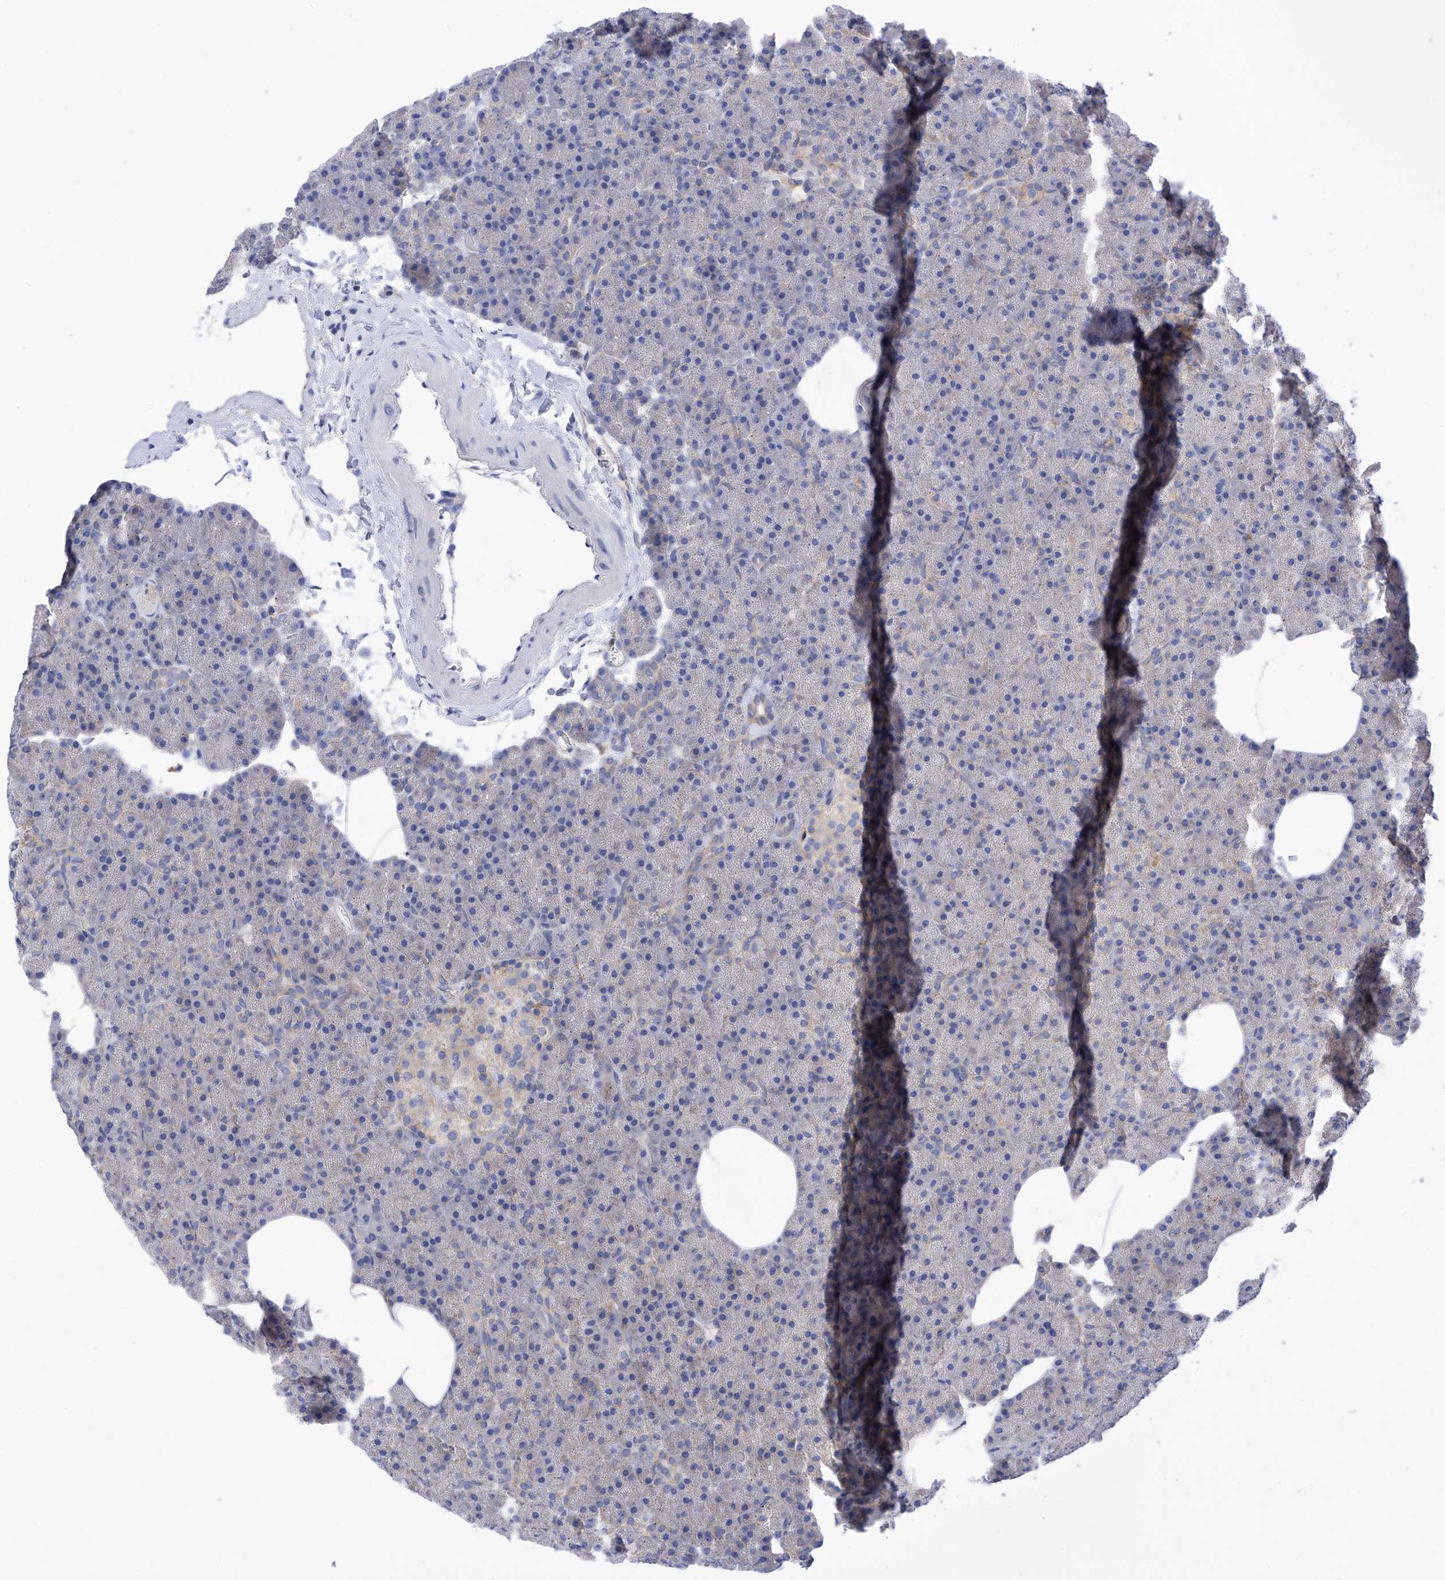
{"staining": {"intensity": "weak", "quantity": "25%-75%", "location": "cytoplasmic/membranous"}, "tissue": "pancreas", "cell_type": "Exocrine glandular cells", "image_type": "normal", "snomed": [{"axis": "morphology", "description": "Normal tissue, NOS"}, {"axis": "morphology", "description": "Carcinoid, malignant, NOS"}, {"axis": "topography", "description": "Pancreas"}], "caption": "This micrograph exhibits immunohistochemistry staining of benign pancreas, with low weak cytoplasmic/membranous positivity in approximately 25%-75% of exocrine glandular cells.", "gene": "P2RX7", "patient": {"sex": "female", "age": 35}}